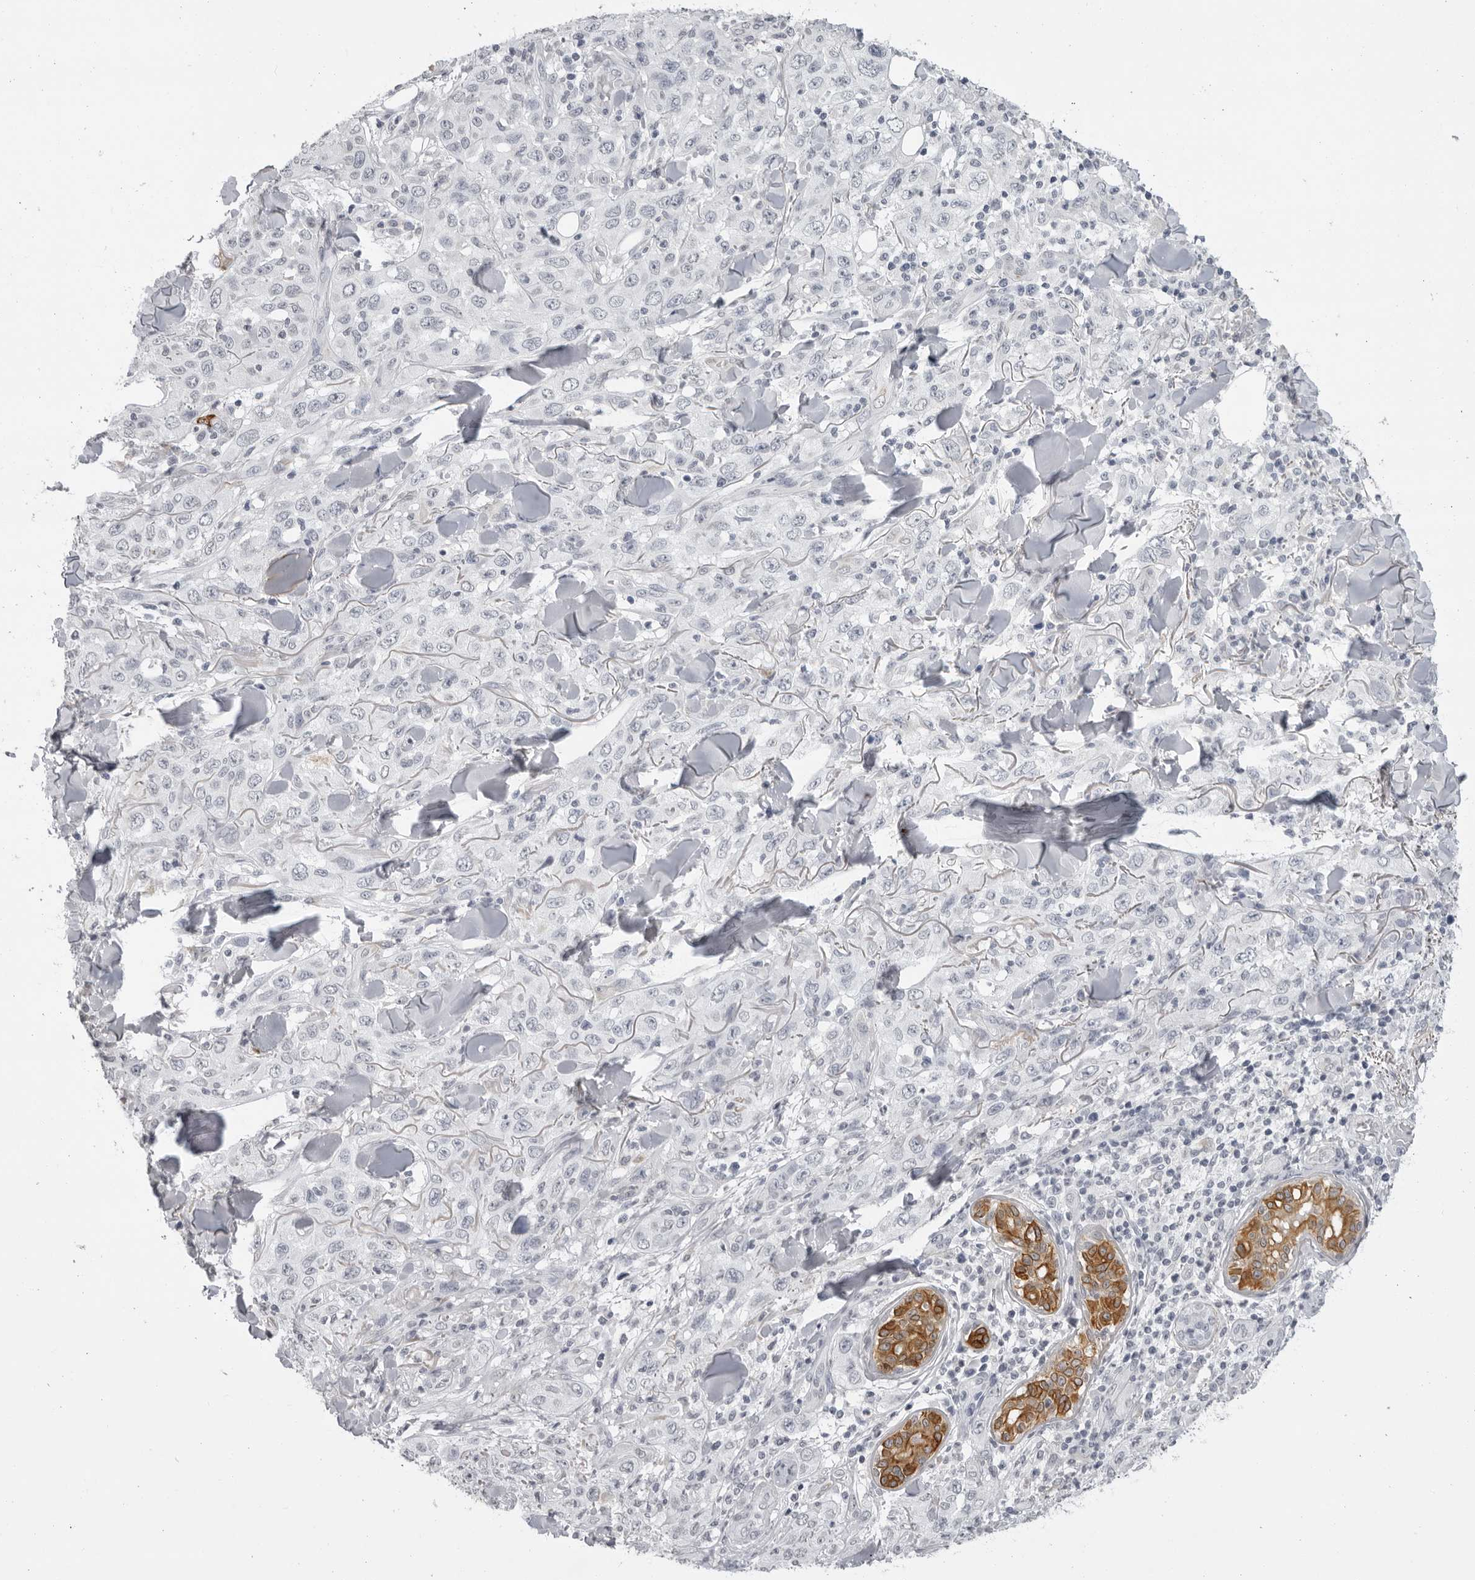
{"staining": {"intensity": "negative", "quantity": "none", "location": "none"}, "tissue": "skin cancer", "cell_type": "Tumor cells", "image_type": "cancer", "snomed": [{"axis": "morphology", "description": "Squamous cell carcinoma, NOS"}, {"axis": "topography", "description": "Skin"}], "caption": "Immunohistochemistry (IHC) photomicrograph of human skin cancer (squamous cell carcinoma) stained for a protein (brown), which demonstrates no positivity in tumor cells.", "gene": "SERPINF2", "patient": {"sex": "female", "age": 88}}